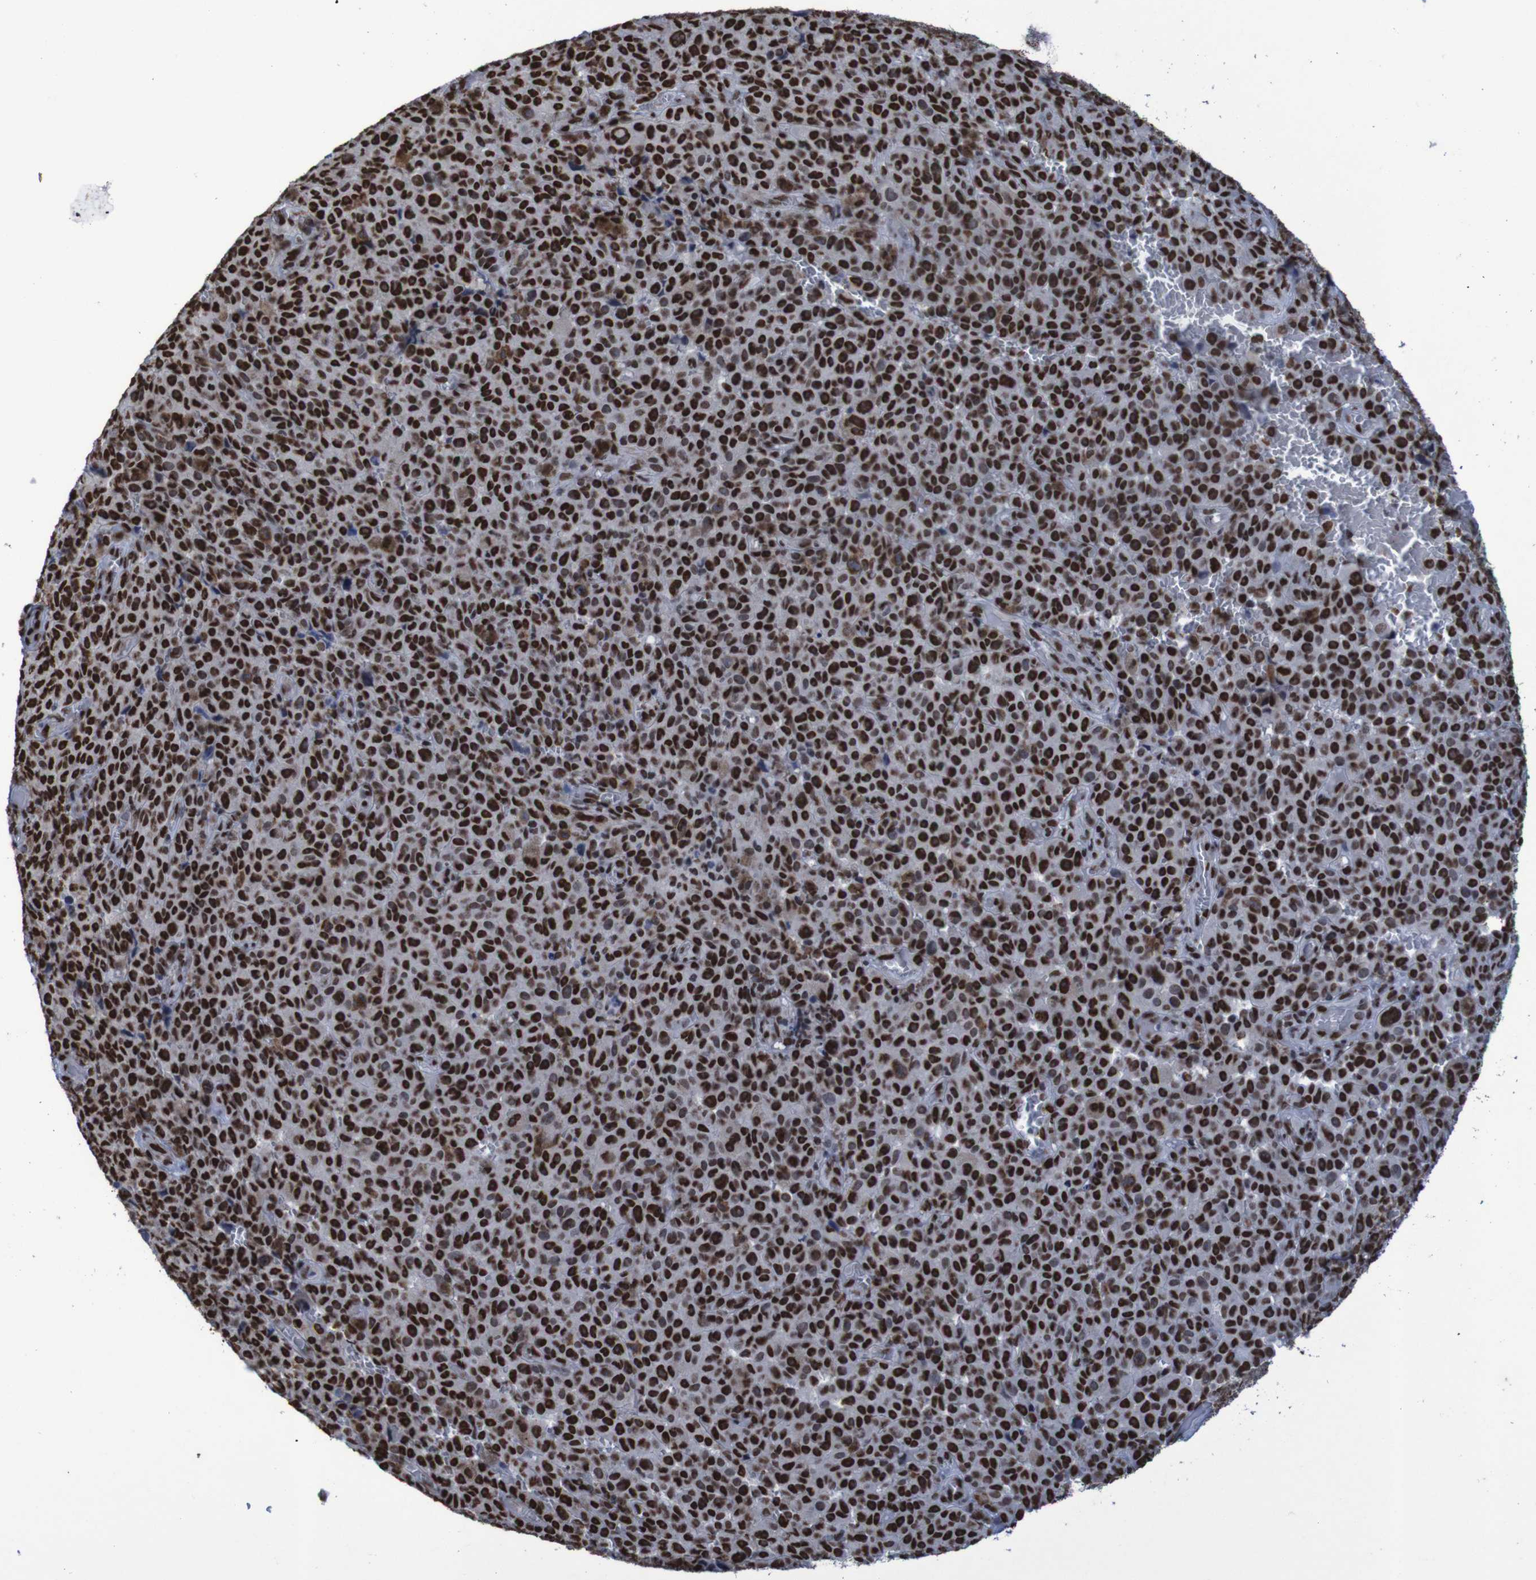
{"staining": {"intensity": "strong", "quantity": ">75%", "location": "nuclear"}, "tissue": "melanoma", "cell_type": "Tumor cells", "image_type": "cancer", "snomed": [{"axis": "morphology", "description": "Malignant melanoma, NOS"}, {"axis": "topography", "description": "Skin"}], "caption": "The photomicrograph demonstrates staining of malignant melanoma, revealing strong nuclear protein expression (brown color) within tumor cells. Immunohistochemistry stains the protein of interest in brown and the nuclei are stained blue.", "gene": "HNRNPR", "patient": {"sex": "female", "age": 82}}